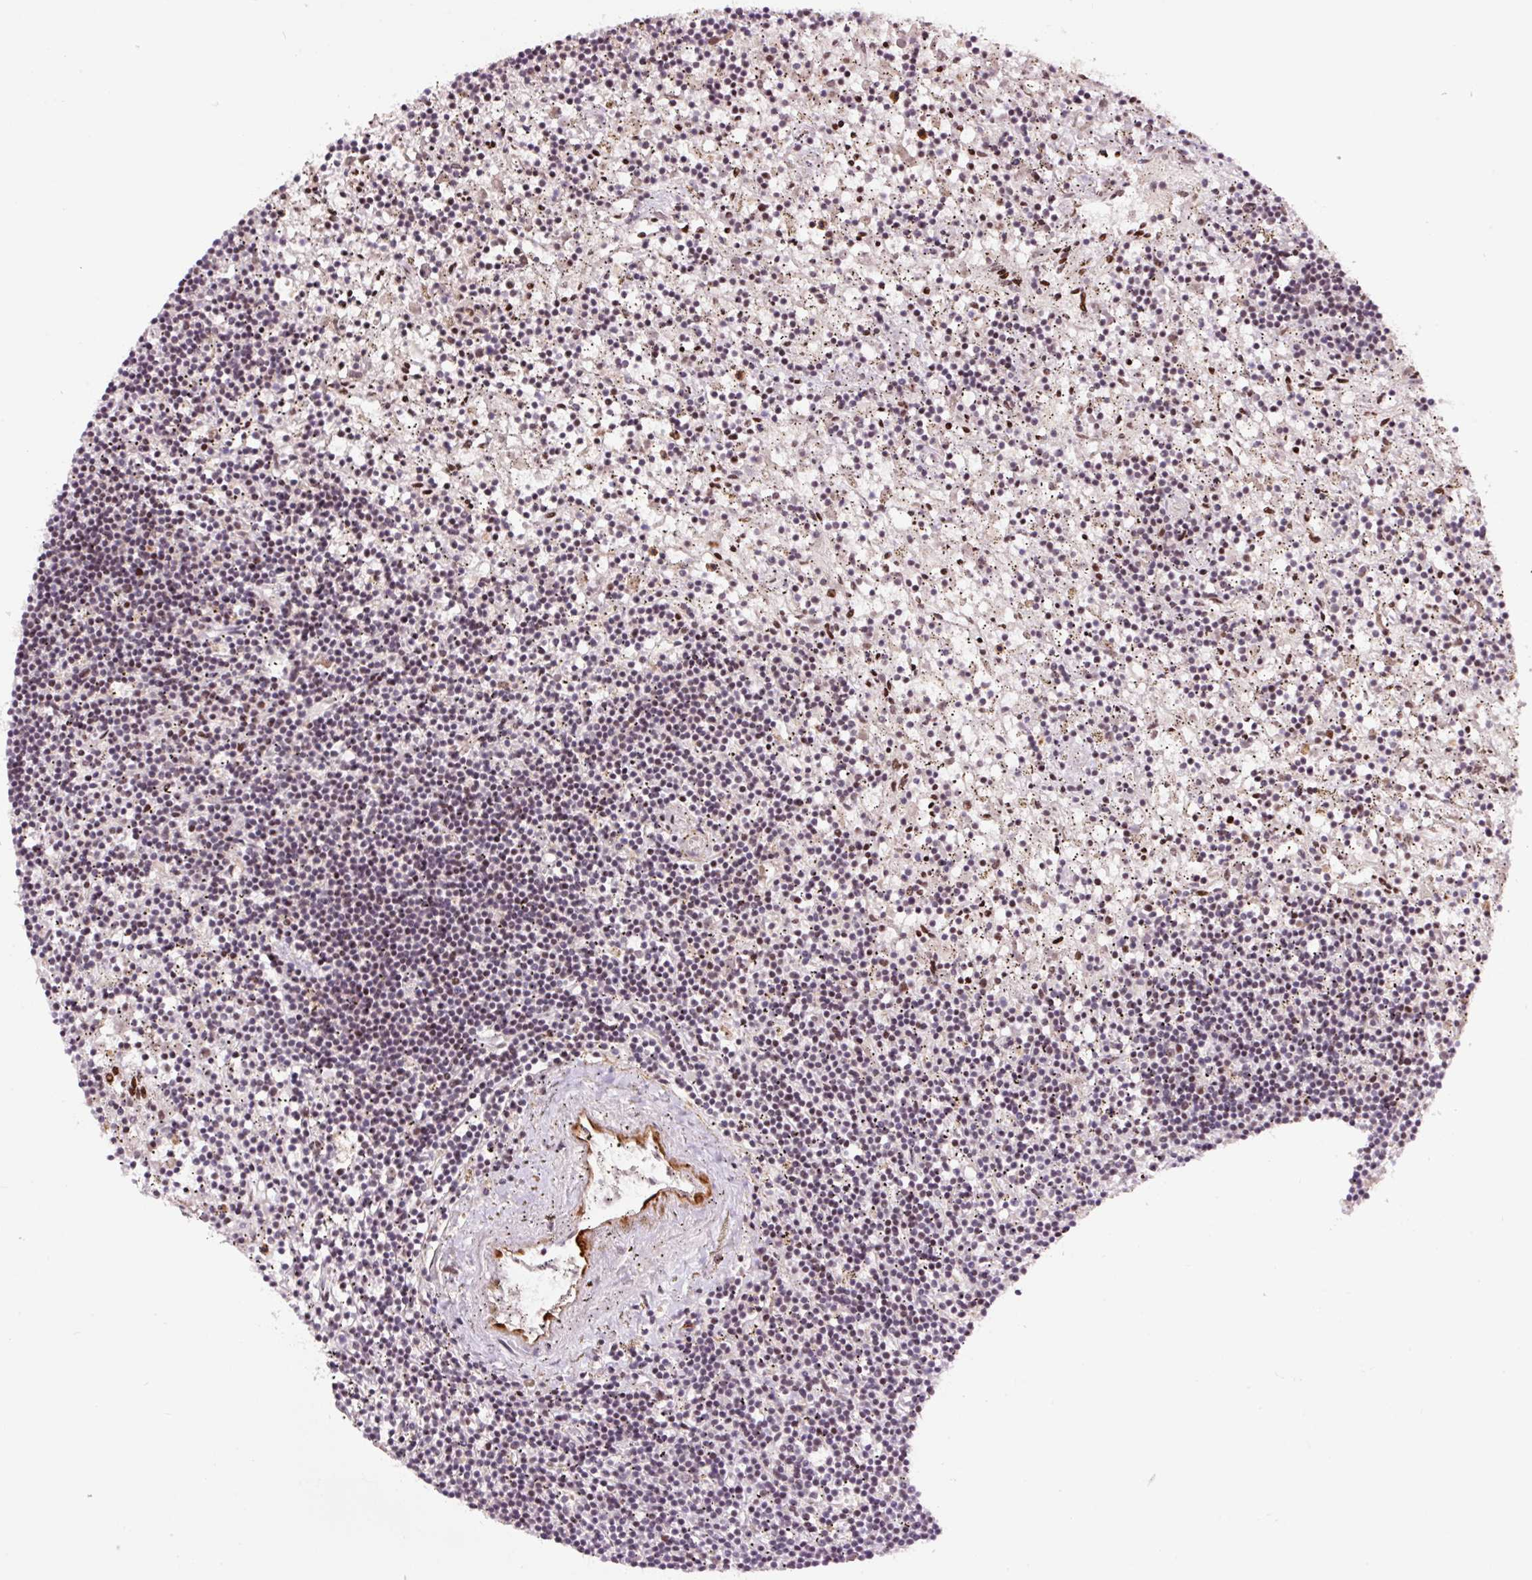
{"staining": {"intensity": "negative", "quantity": "none", "location": "none"}, "tissue": "lymphoma", "cell_type": "Tumor cells", "image_type": "cancer", "snomed": [{"axis": "morphology", "description": "Malignant lymphoma, non-Hodgkin's type, Low grade"}, {"axis": "topography", "description": "Spleen"}], "caption": "The photomicrograph reveals no significant positivity in tumor cells of lymphoma.", "gene": "CCNL2", "patient": {"sex": "male", "age": 76}}